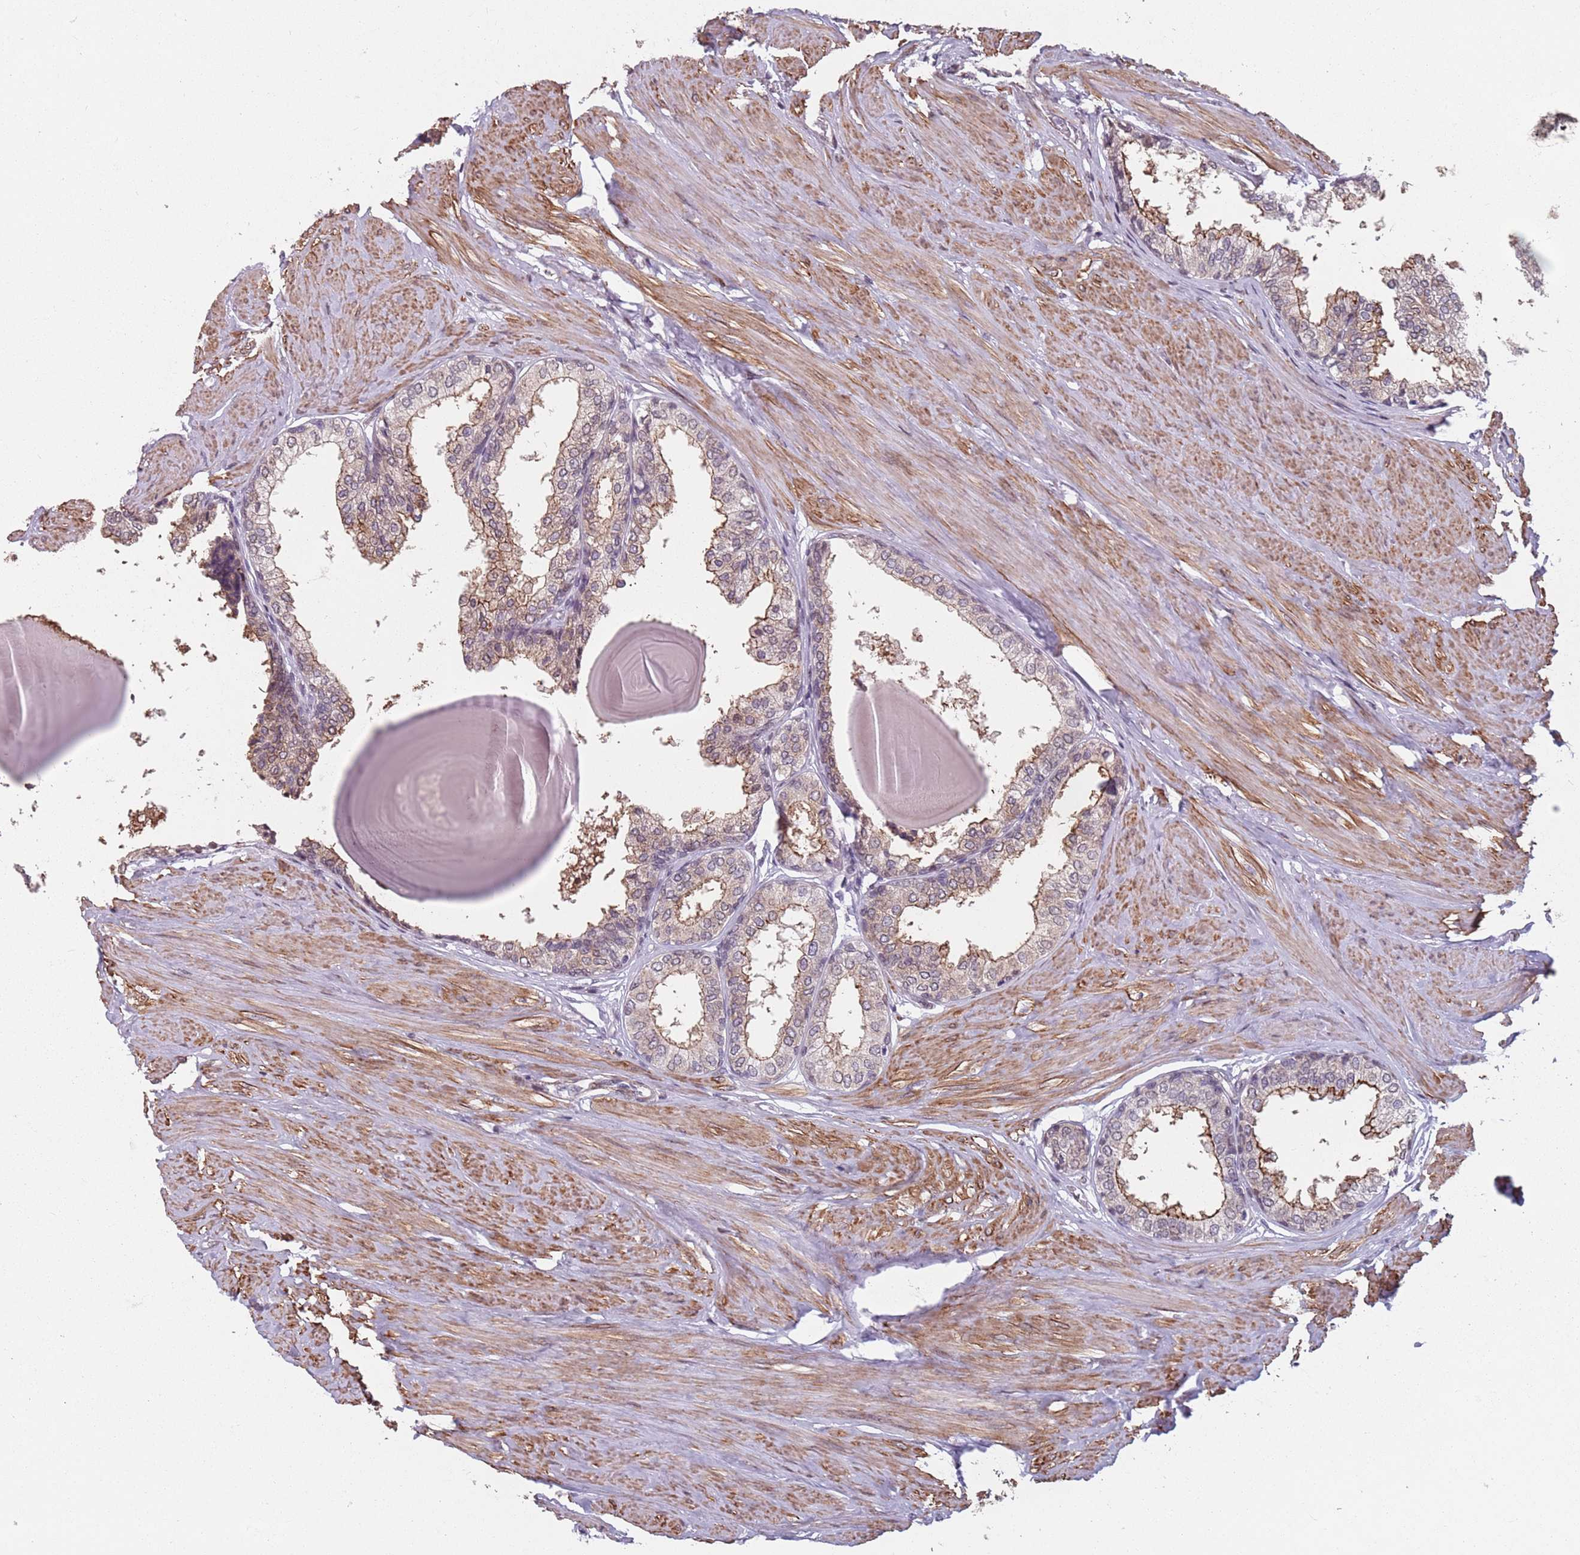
{"staining": {"intensity": "moderate", "quantity": "25%-75%", "location": "cytoplasmic/membranous"}, "tissue": "prostate", "cell_type": "Glandular cells", "image_type": "normal", "snomed": [{"axis": "morphology", "description": "Normal tissue, NOS"}, {"axis": "topography", "description": "Prostate"}], "caption": "Immunohistochemistry photomicrograph of unremarkable prostate: human prostate stained using immunohistochemistry shows medium levels of moderate protein expression localized specifically in the cytoplasmic/membranous of glandular cells, appearing as a cytoplasmic/membranous brown color.", "gene": "TMC4", "patient": {"sex": "male", "age": 48}}